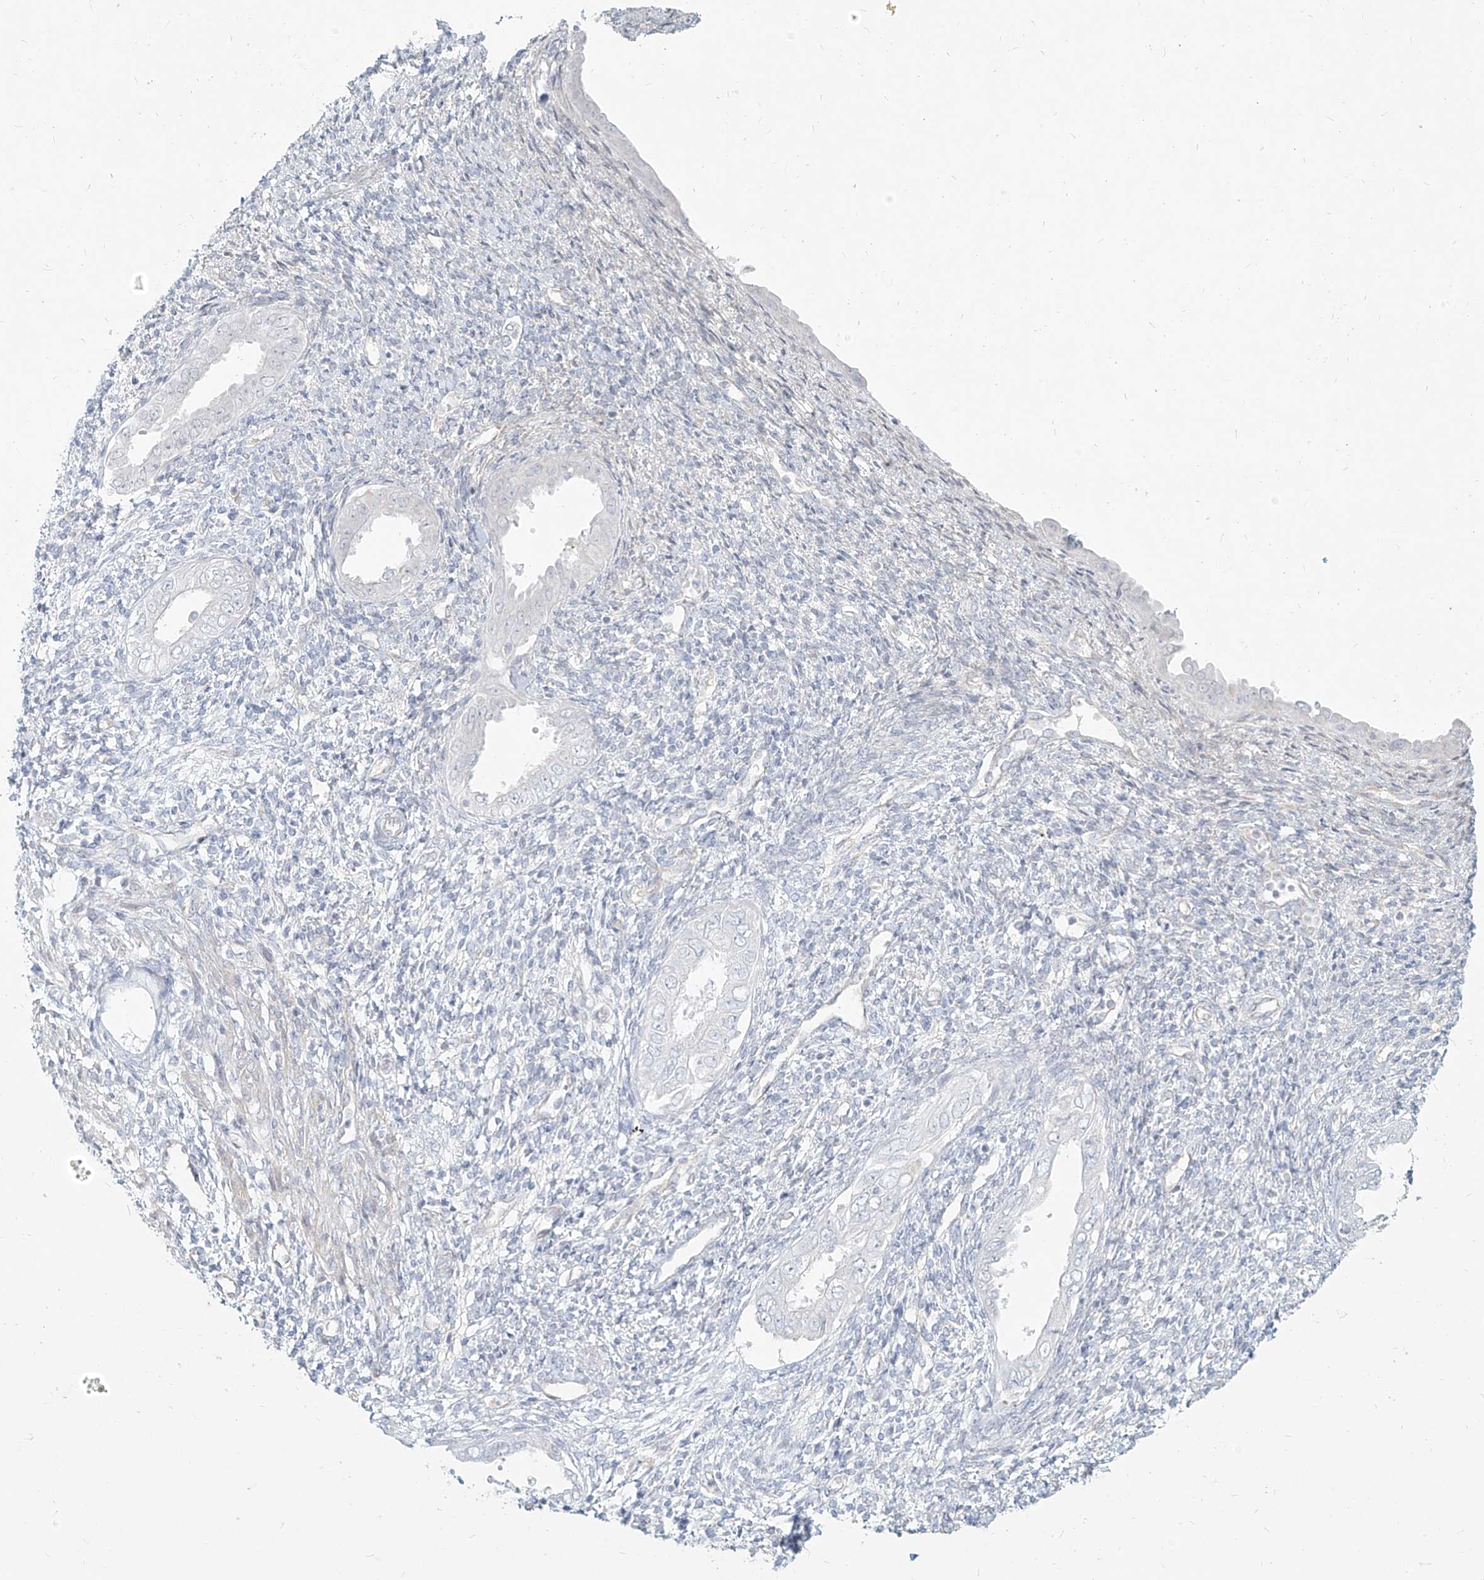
{"staining": {"intensity": "negative", "quantity": "none", "location": "none"}, "tissue": "endometrium", "cell_type": "Cells in endometrial stroma", "image_type": "normal", "snomed": [{"axis": "morphology", "description": "Normal tissue, NOS"}, {"axis": "topography", "description": "Endometrium"}], "caption": "Immunohistochemical staining of benign human endometrium demonstrates no significant expression in cells in endometrial stroma. (Brightfield microscopy of DAB (3,3'-diaminobenzidine) immunohistochemistry at high magnification).", "gene": "ITPKB", "patient": {"sex": "female", "age": 66}}